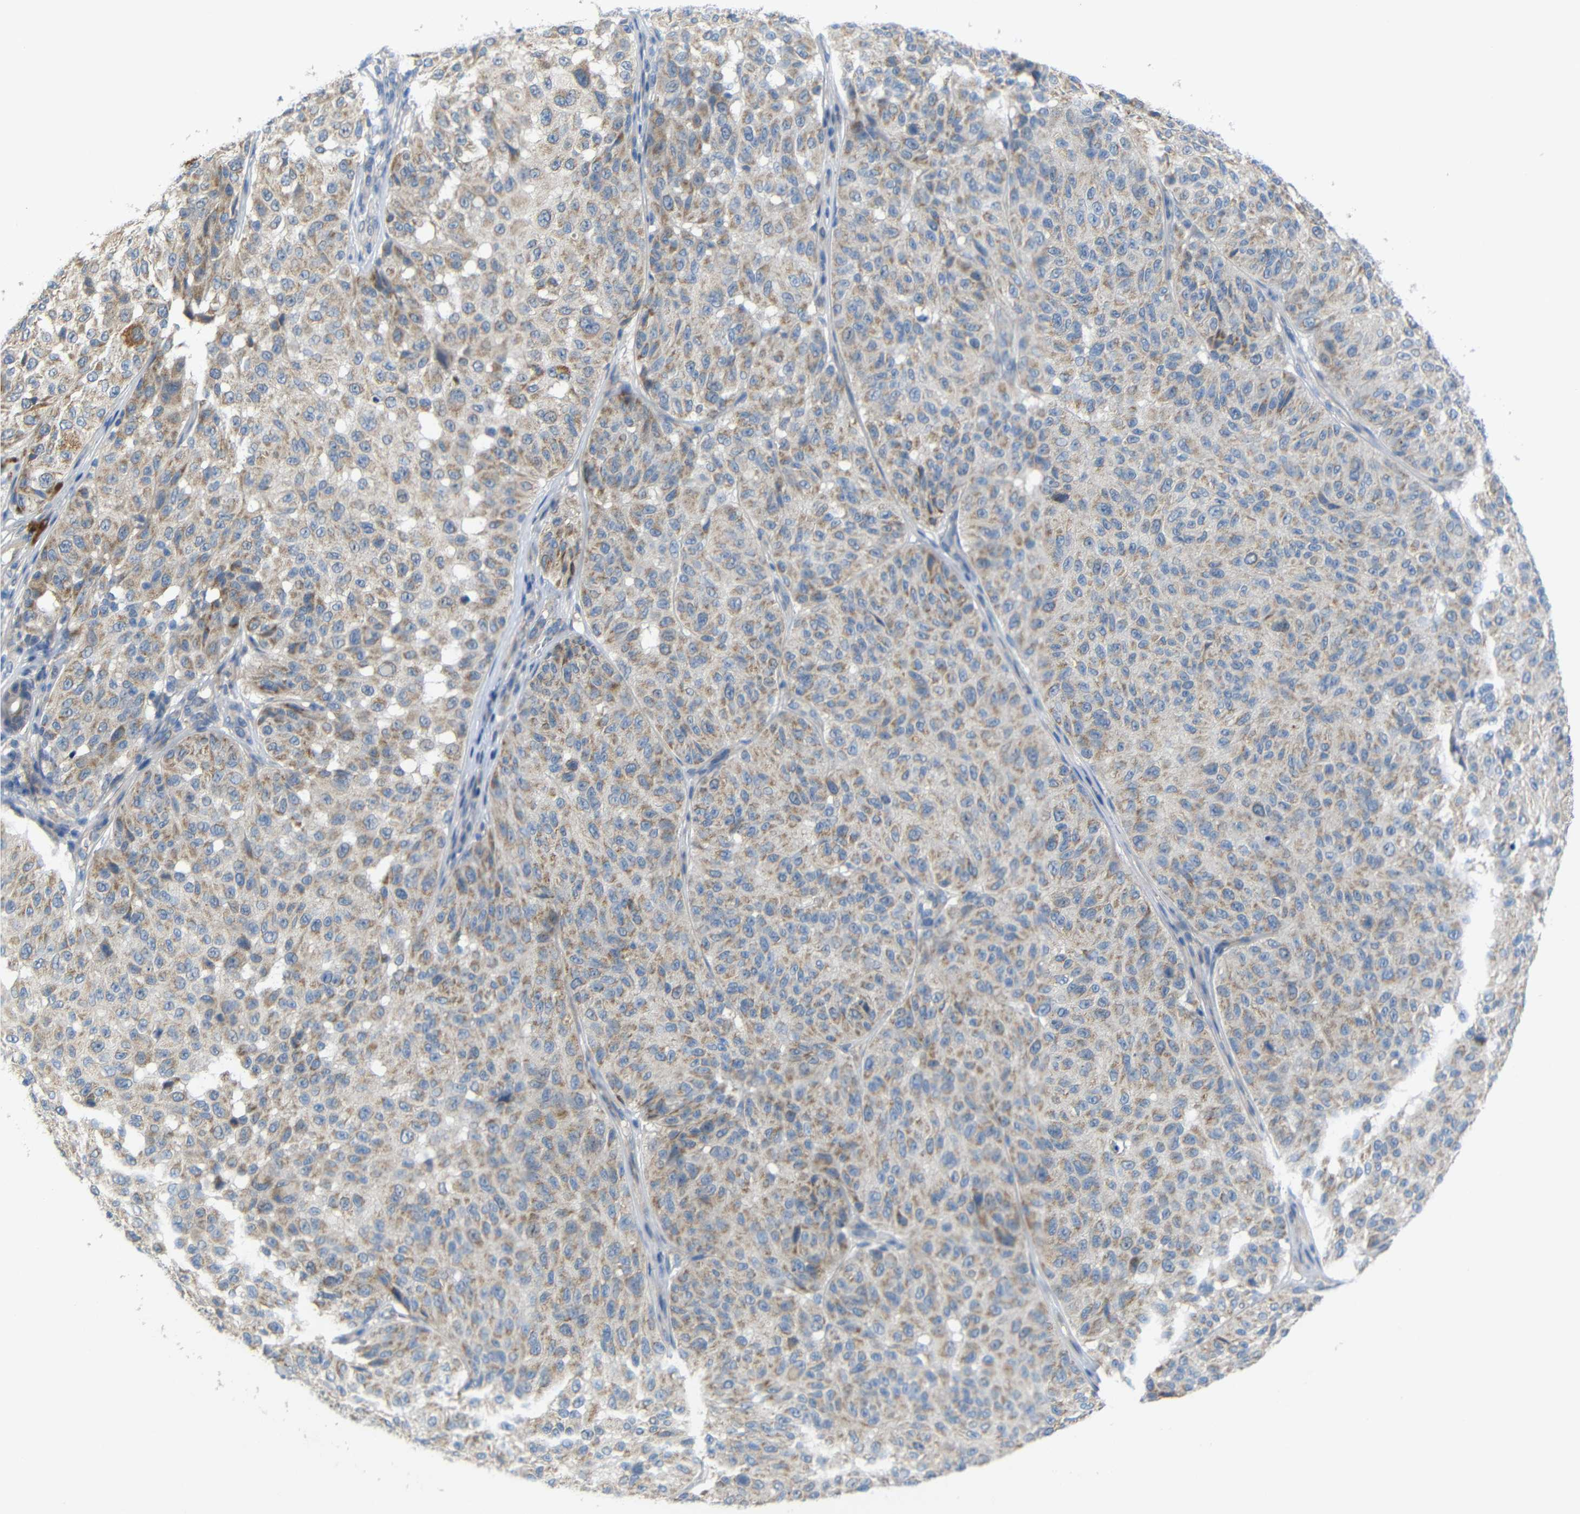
{"staining": {"intensity": "weak", "quantity": ">75%", "location": "cytoplasmic/membranous"}, "tissue": "melanoma", "cell_type": "Tumor cells", "image_type": "cancer", "snomed": [{"axis": "morphology", "description": "Malignant melanoma, NOS"}, {"axis": "topography", "description": "Skin"}], "caption": "Human melanoma stained with a protein marker displays weak staining in tumor cells.", "gene": "TBC1D32", "patient": {"sex": "female", "age": 46}}